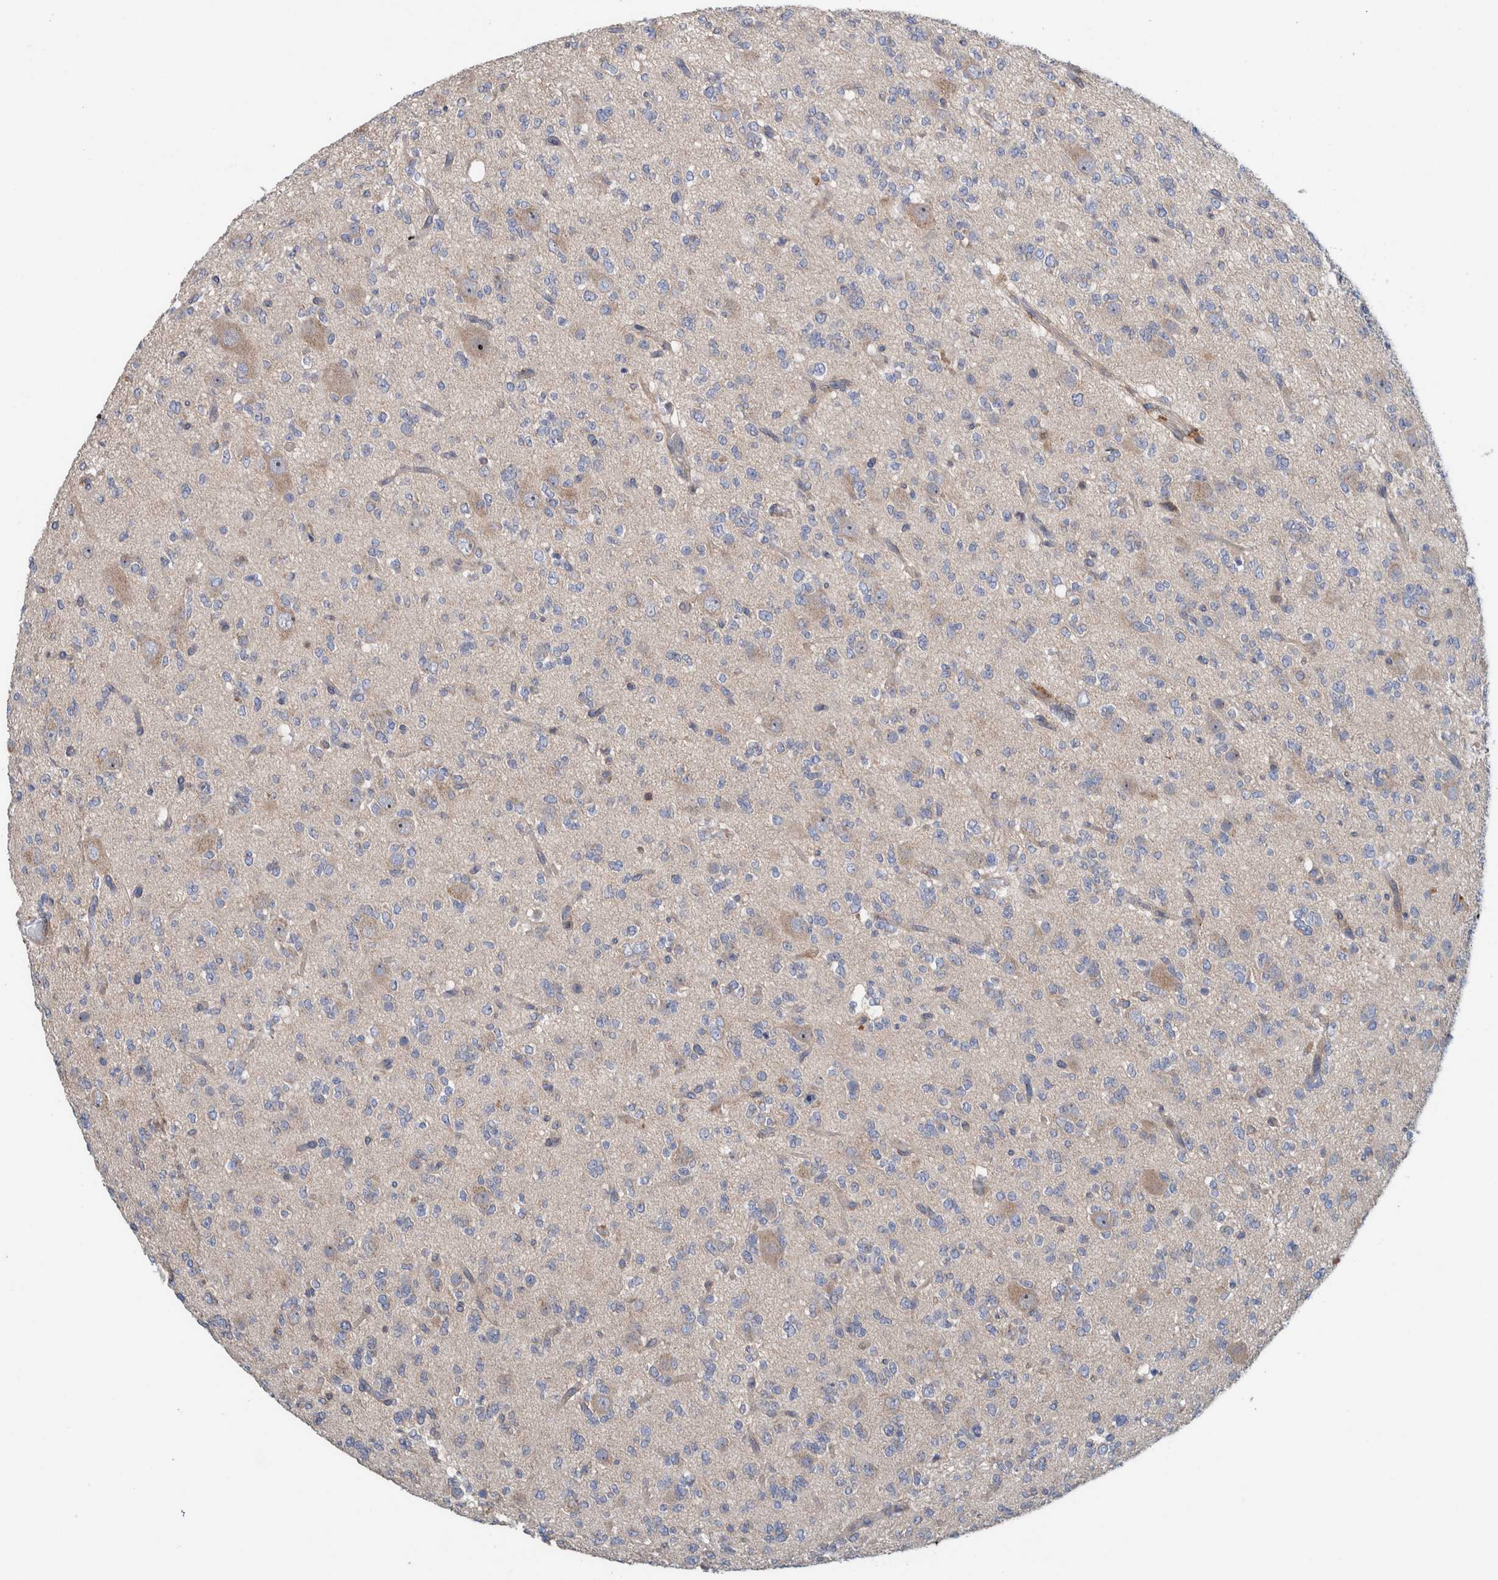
{"staining": {"intensity": "negative", "quantity": "none", "location": "none"}, "tissue": "glioma", "cell_type": "Tumor cells", "image_type": "cancer", "snomed": [{"axis": "morphology", "description": "Glioma, malignant, Low grade"}, {"axis": "topography", "description": "Brain"}], "caption": "A high-resolution histopathology image shows IHC staining of glioma, which exhibits no significant staining in tumor cells. (DAB (3,3'-diaminobenzidine) immunohistochemistry (IHC), high magnification).", "gene": "CCM2", "patient": {"sex": "male", "age": 38}}